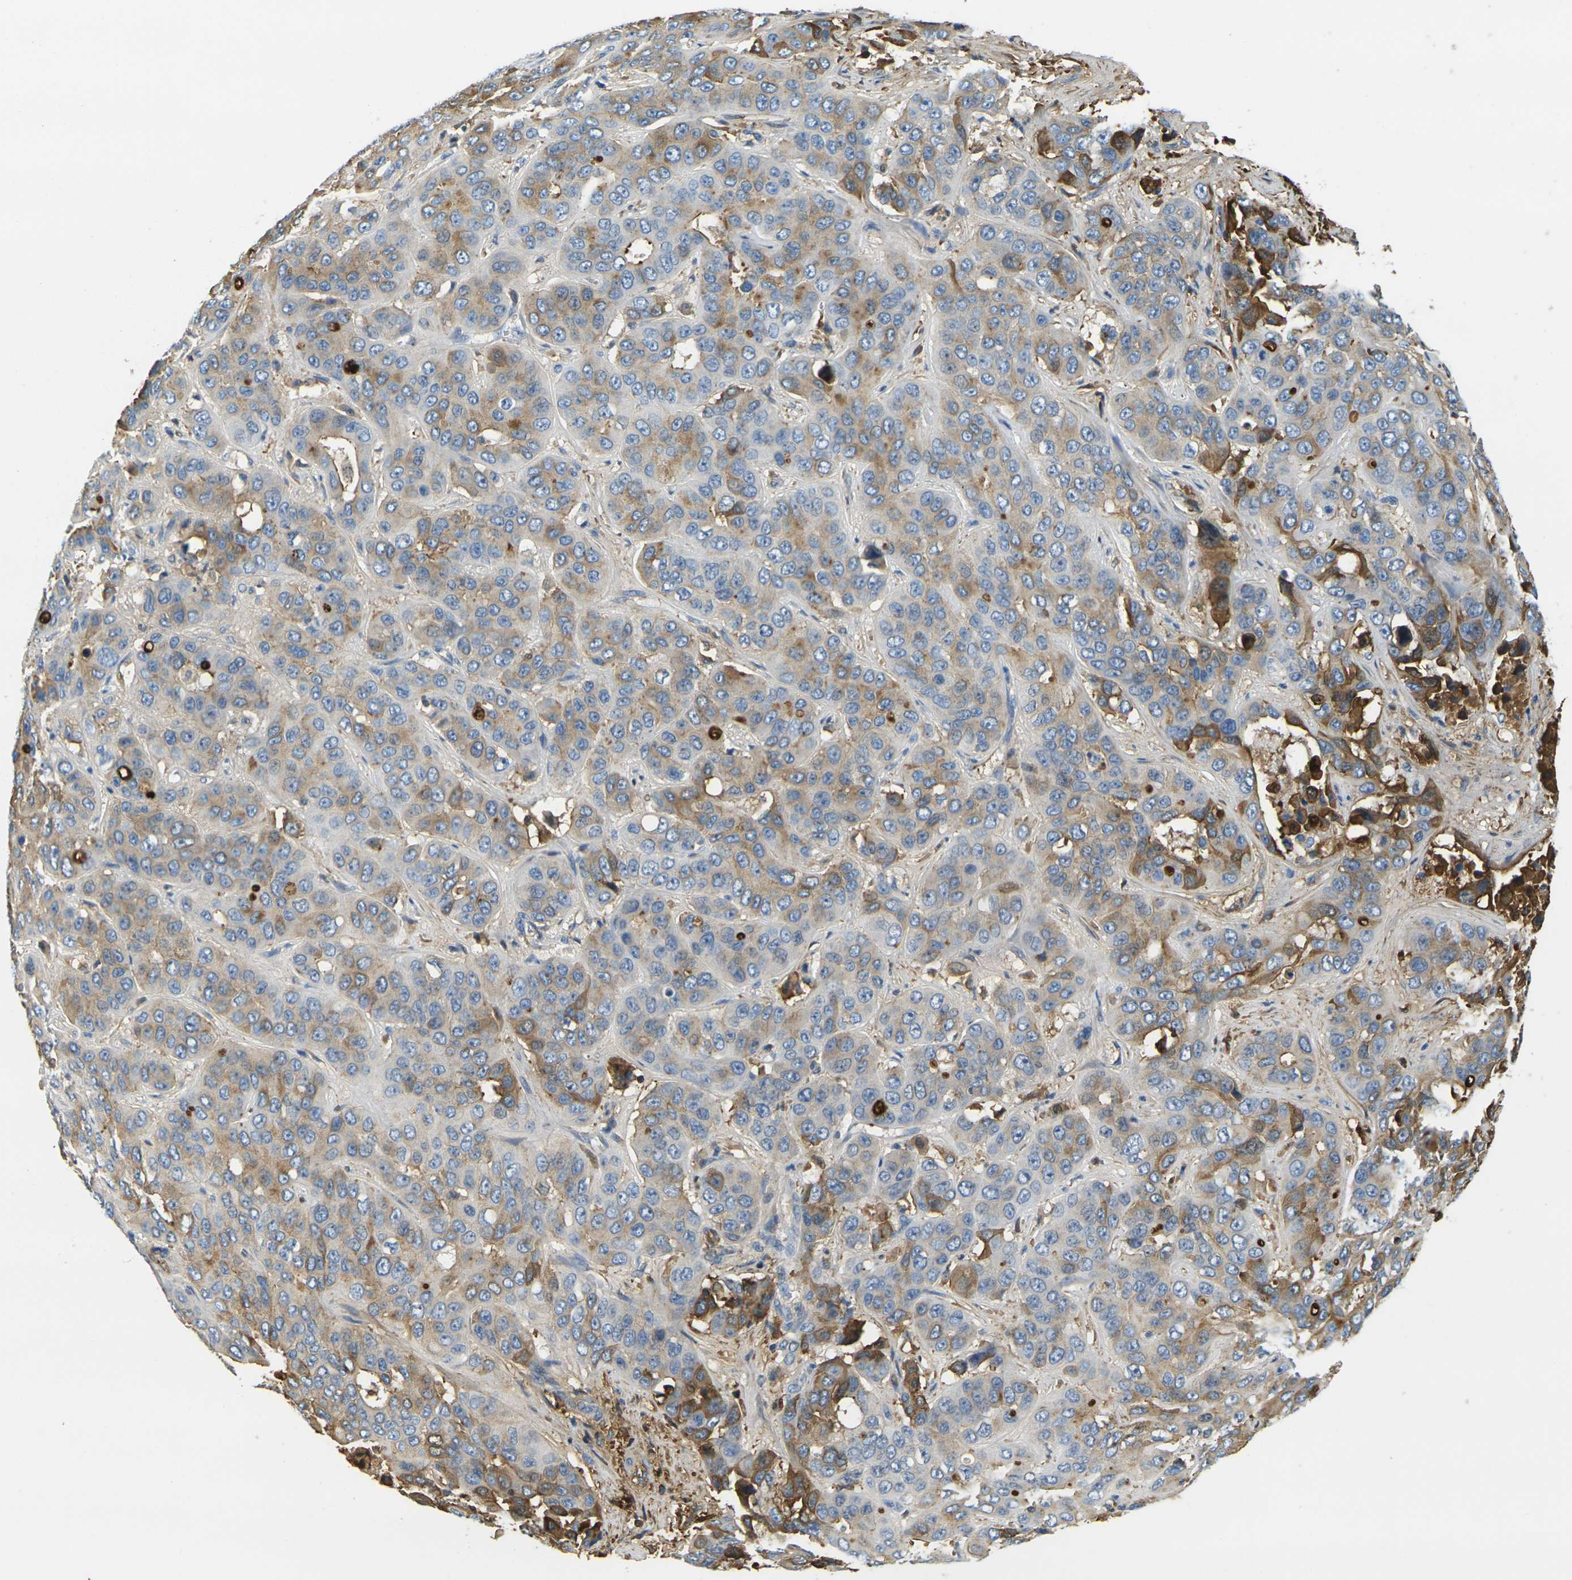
{"staining": {"intensity": "moderate", "quantity": "25%-75%", "location": "cytoplasmic/membranous"}, "tissue": "liver cancer", "cell_type": "Tumor cells", "image_type": "cancer", "snomed": [{"axis": "morphology", "description": "Cholangiocarcinoma"}, {"axis": "topography", "description": "Liver"}], "caption": "This image exhibits IHC staining of human liver cholangiocarcinoma, with medium moderate cytoplasmic/membranous expression in about 25%-75% of tumor cells.", "gene": "PLCD1", "patient": {"sex": "female", "age": 52}}